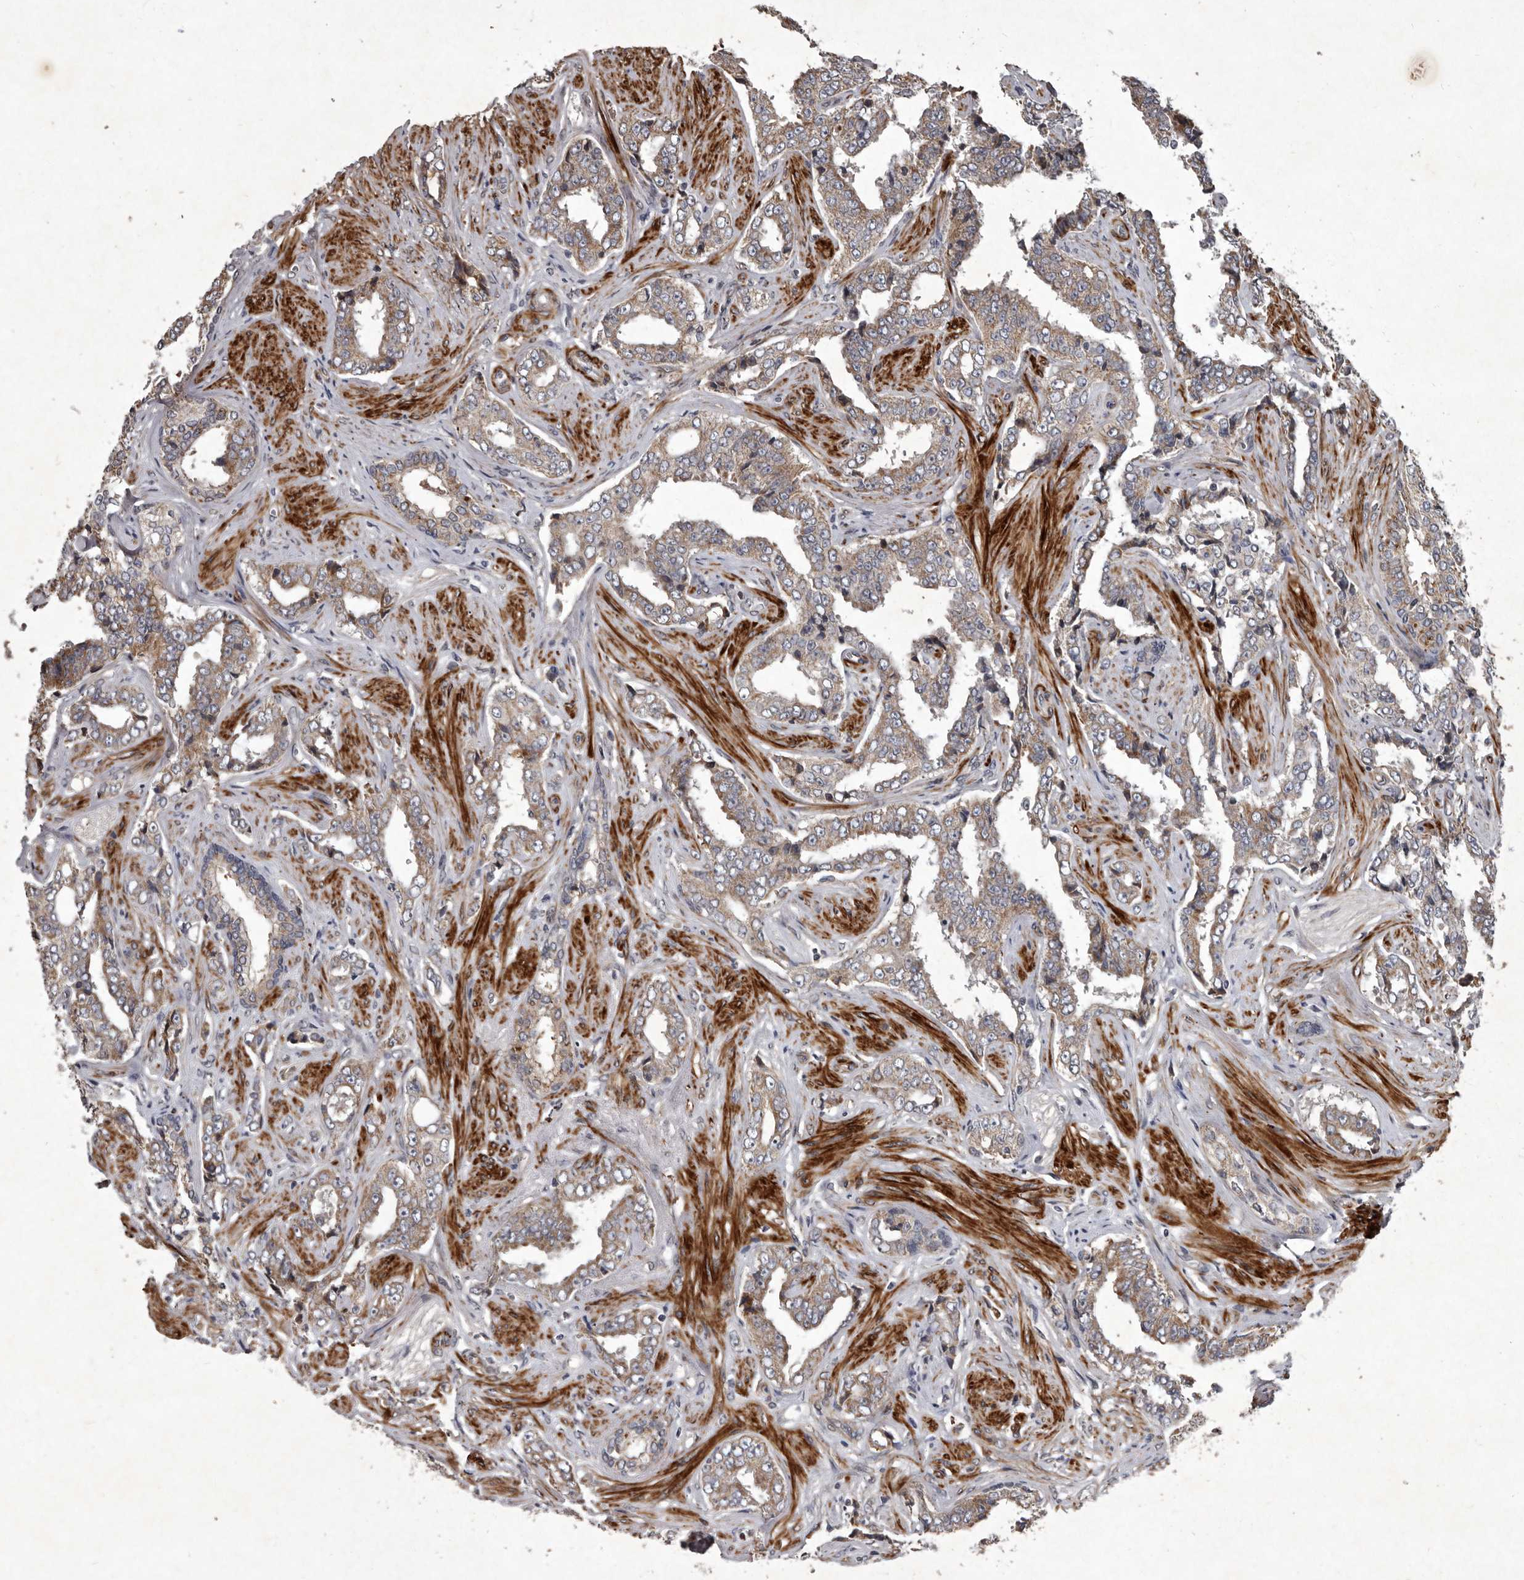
{"staining": {"intensity": "weak", "quantity": ">75%", "location": "cytoplasmic/membranous"}, "tissue": "prostate cancer", "cell_type": "Tumor cells", "image_type": "cancer", "snomed": [{"axis": "morphology", "description": "Adenocarcinoma, High grade"}, {"axis": "topography", "description": "Prostate"}], "caption": "DAB immunohistochemical staining of prostate cancer (adenocarcinoma (high-grade)) shows weak cytoplasmic/membranous protein expression in approximately >75% of tumor cells.", "gene": "MRPS15", "patient": {"sex": "male", "age": 71}}